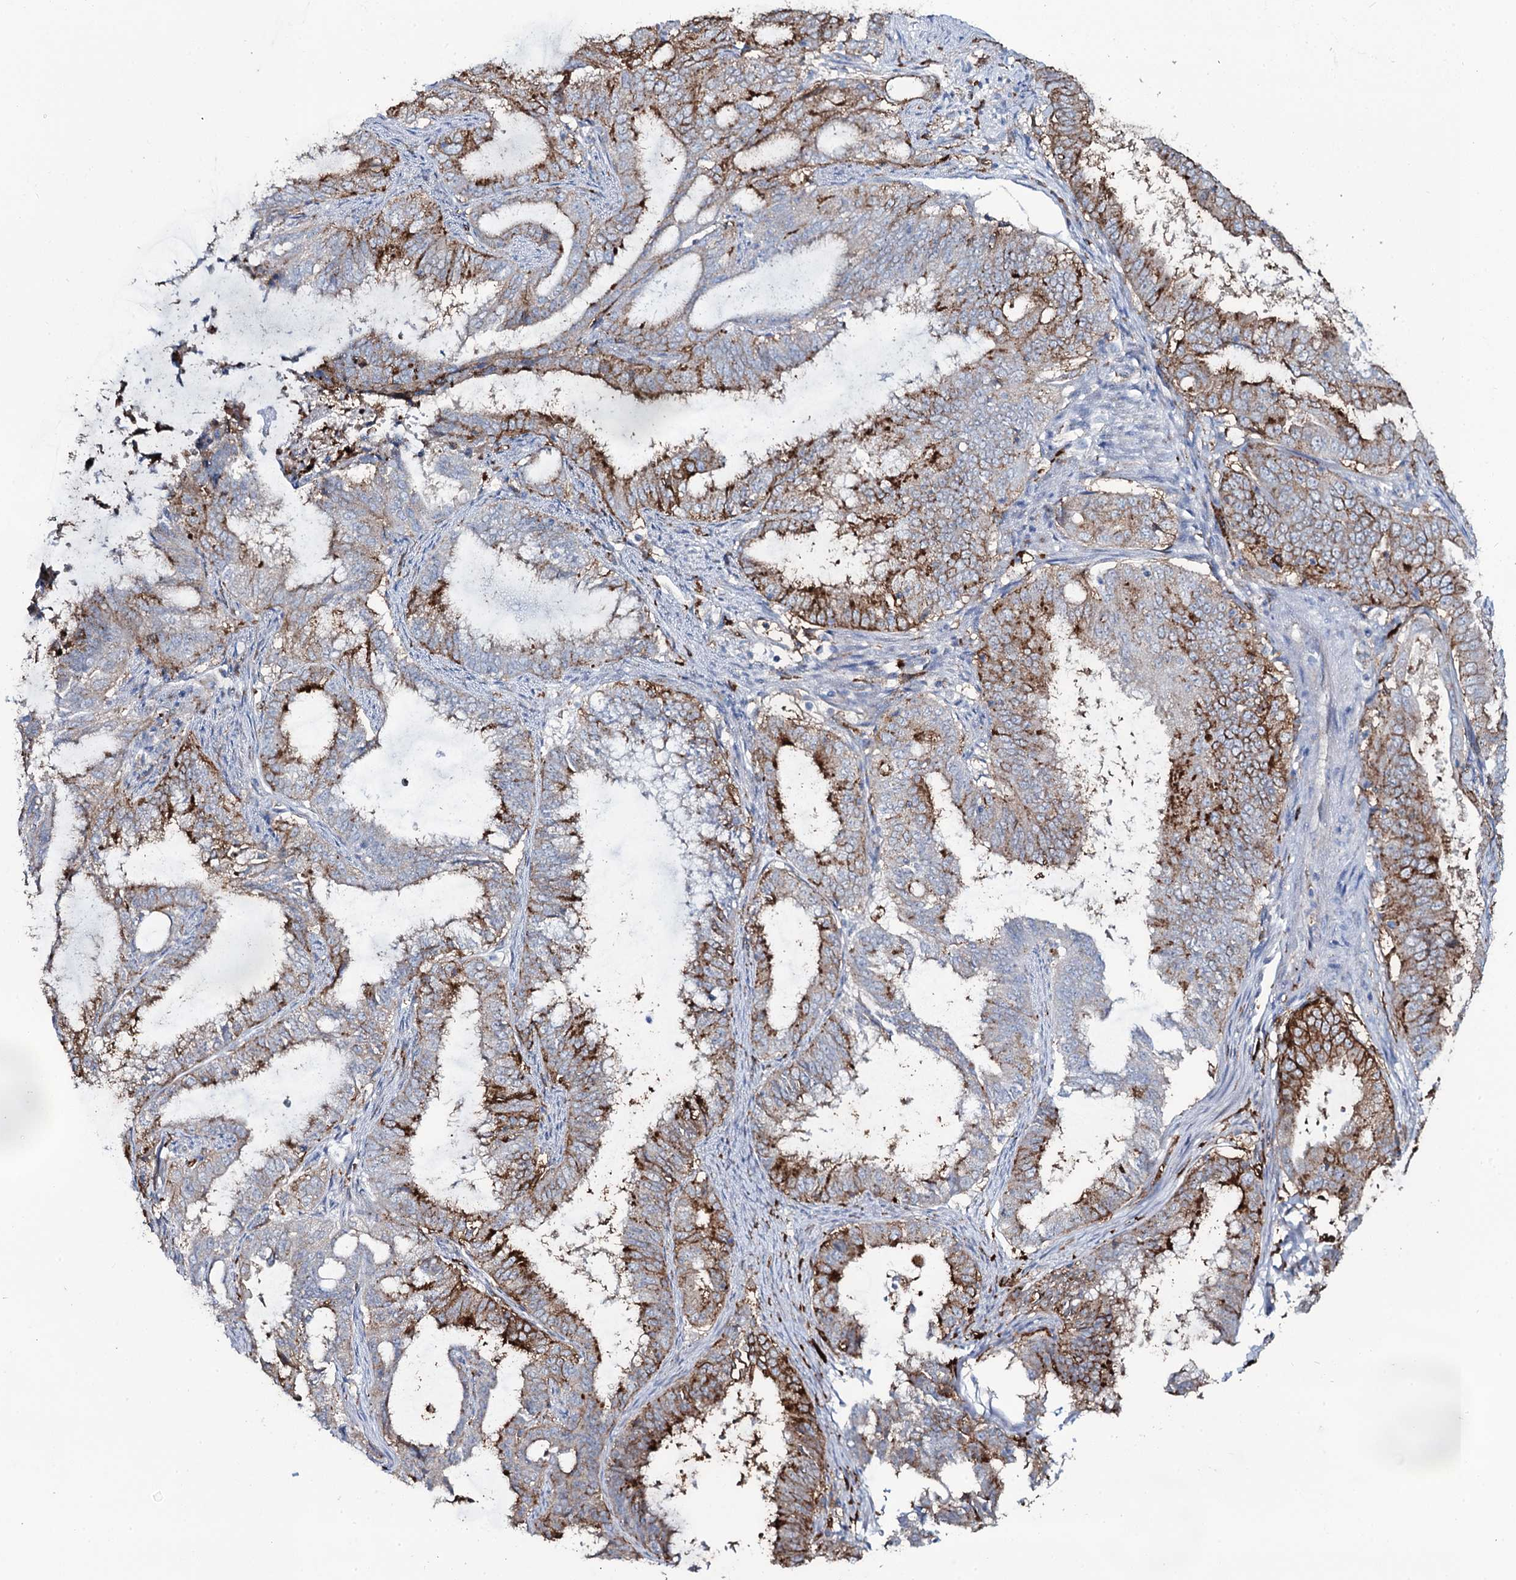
{"staining": {"intensity": "strong", "quantity": "25%-75%", "location": "cytoplasmic/membranous"}, "tissue": "endometrial cancer", "cell_type": "Tumor cells", "image_type": "cancer", "snomed": [{"axis": "morphology", "description": "Adenocarcinoma, NOS"}, {"axis": "topography", "description": "Endometrium"}], "caption": "This micrograph shows immunohistochemistry staining of endometrial cancer (adenocarcinoma), with high strong cytoplasmic/membranous expression in about 25%-75% of tumor cells.", "gene": "OSBPL2", "patient": {"sex": "female", "age": 51}}